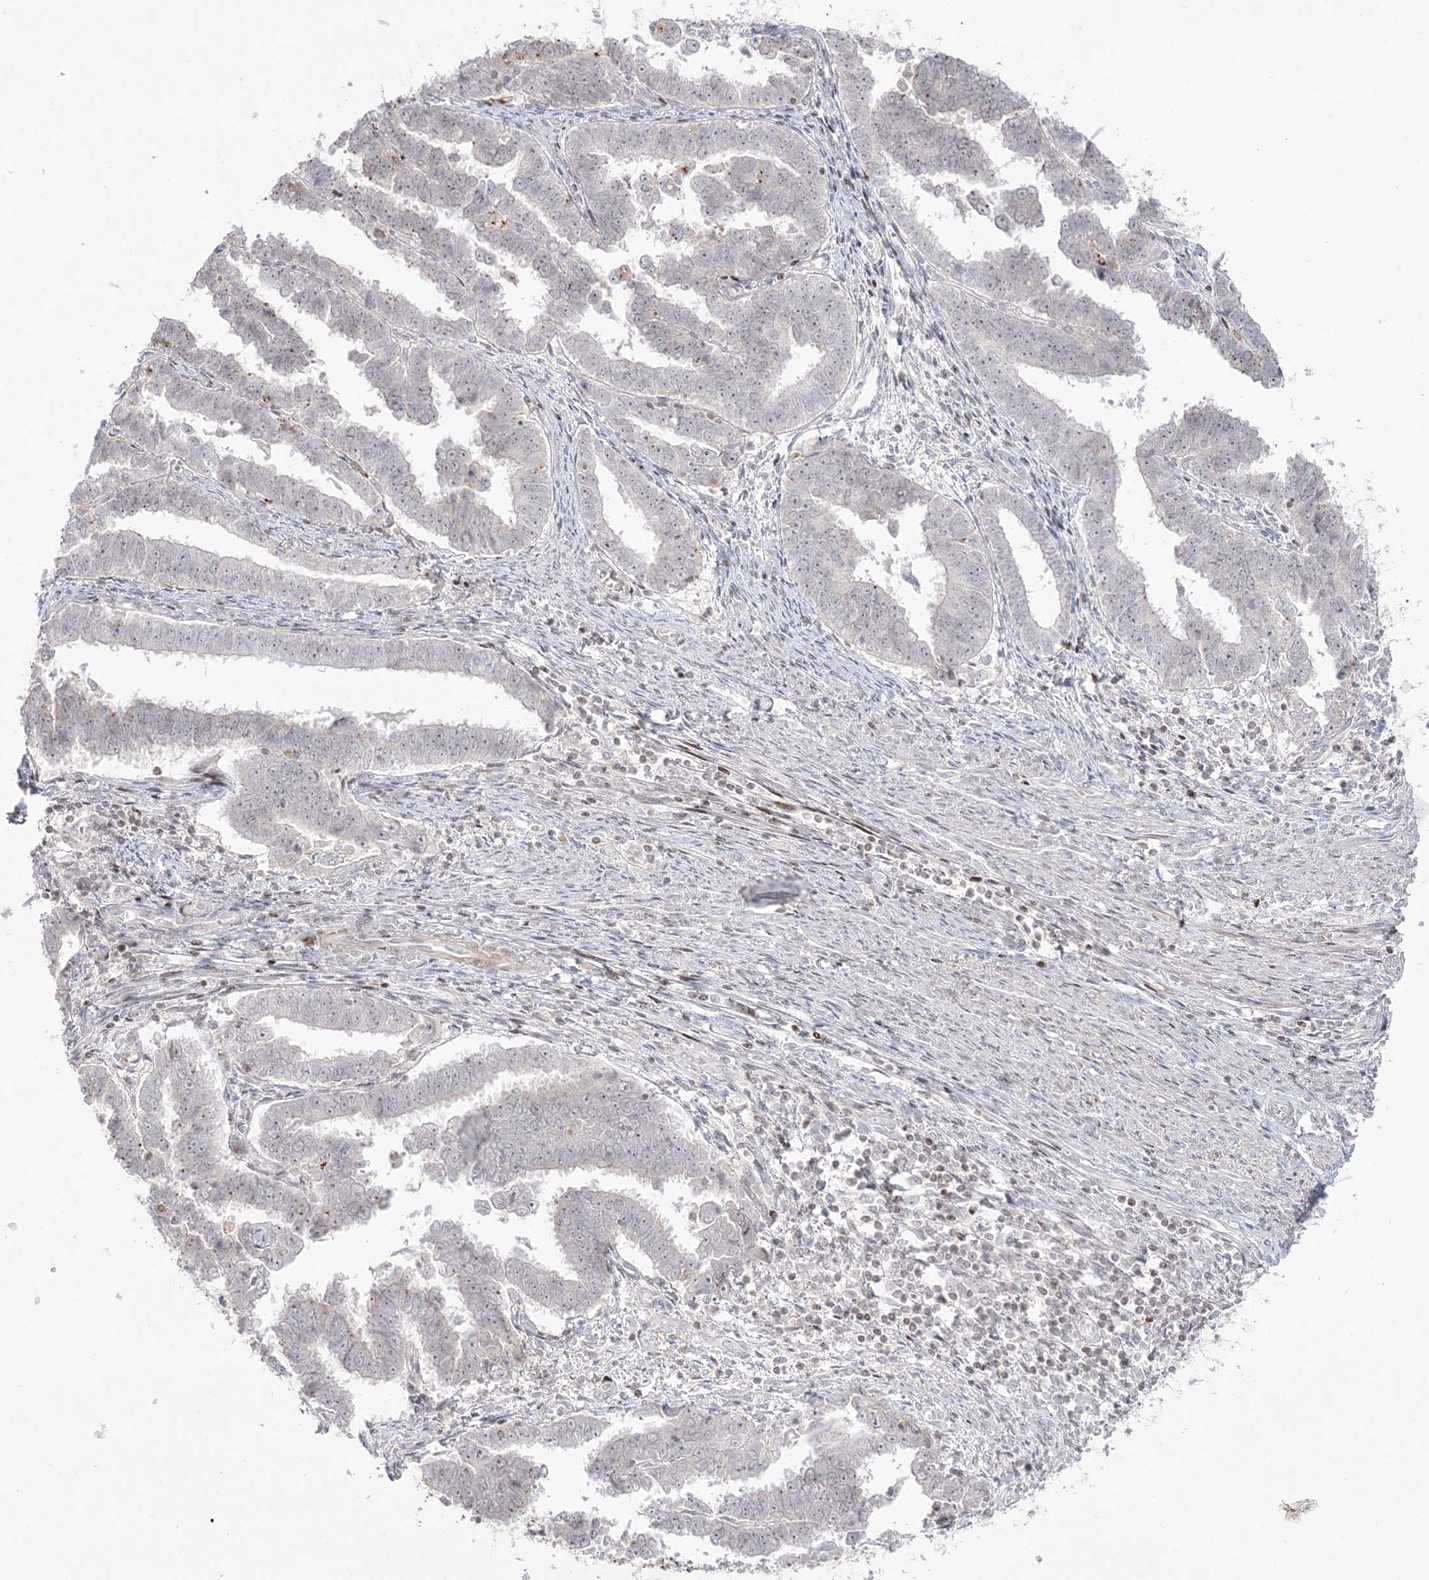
{"staining": {"intensity": "negative", "quantity": "none", "location": "none"}, "tissue": "endometrial cancer", "cell_type": "Tumor cells", "image_type": "cancer", "snomed": [{"axis": "morphology", "description": "Adenocarcinoma, NOS"}, {"axis": "topography", "description": "Endometrium"}], "caption": "IHC histopathology image of human endometrial cancer stained for a protein (brown), which exhibits no expression in tumor cells.", "gene": "SH3BP4", "patient": {"sex": "female", "age": 75}}